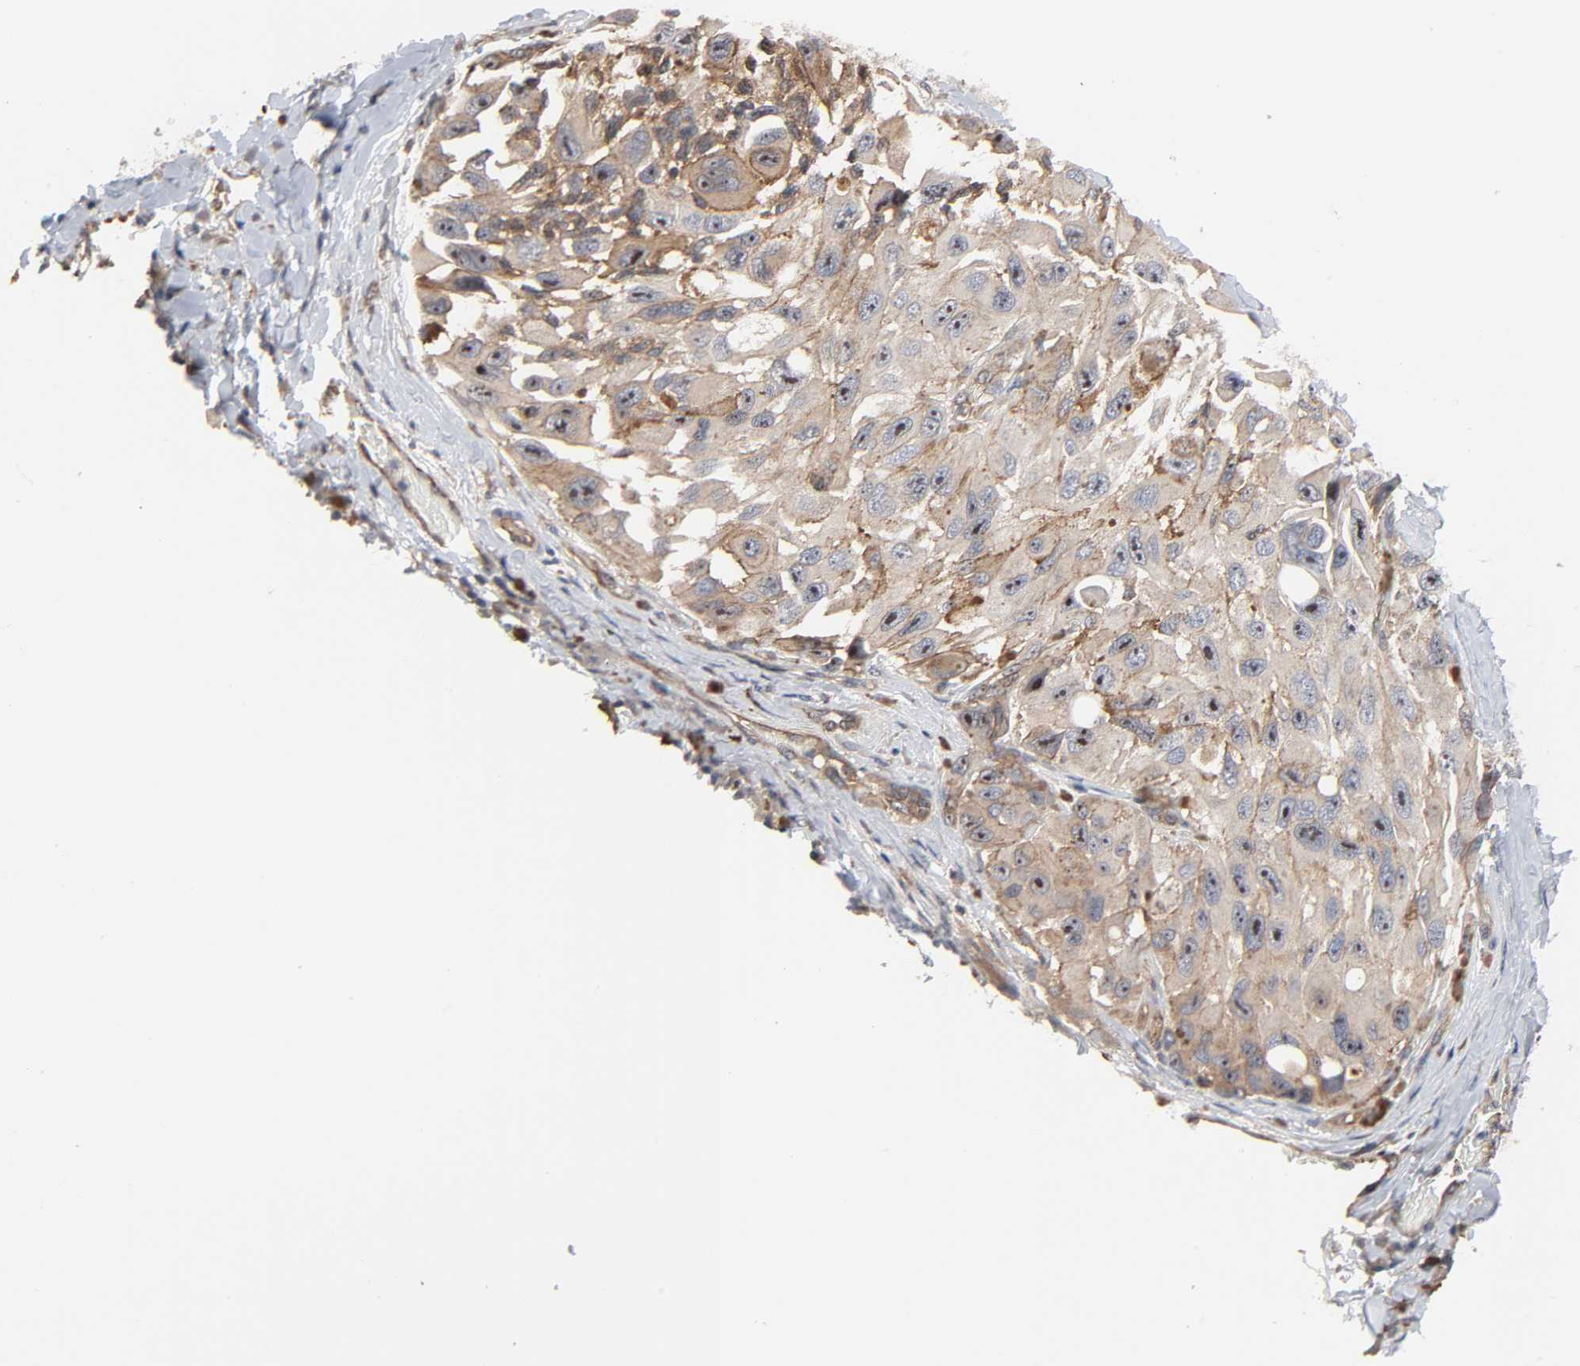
{"staining": {"intensity": "weak", "quantity": ">75%", "location": "cytoplasmic/membranous,nuclear"}, "tissue": "melanoma", "cell_type": "Tumor cells", "image_type": "cancer", "snomed": [{"axis": "morphology", "description": "Malignant melanoma, NOS"}, {"axis": "topography", "description": "Skin"}], "caption": "Immunohistochemical staining of human malignant melanoma exhibits low levels of weak cytoplasmic/membranous and nuclear protein expression in about >75% of tumor cells. Using DAB (3,3'-diaminobenzidine) (brown) and hematoxylin (blue) stains, captured at high magnification using brightfield microscopy.", "gene": "DDX10", "patient": {"sex": "female", "age": 73}}